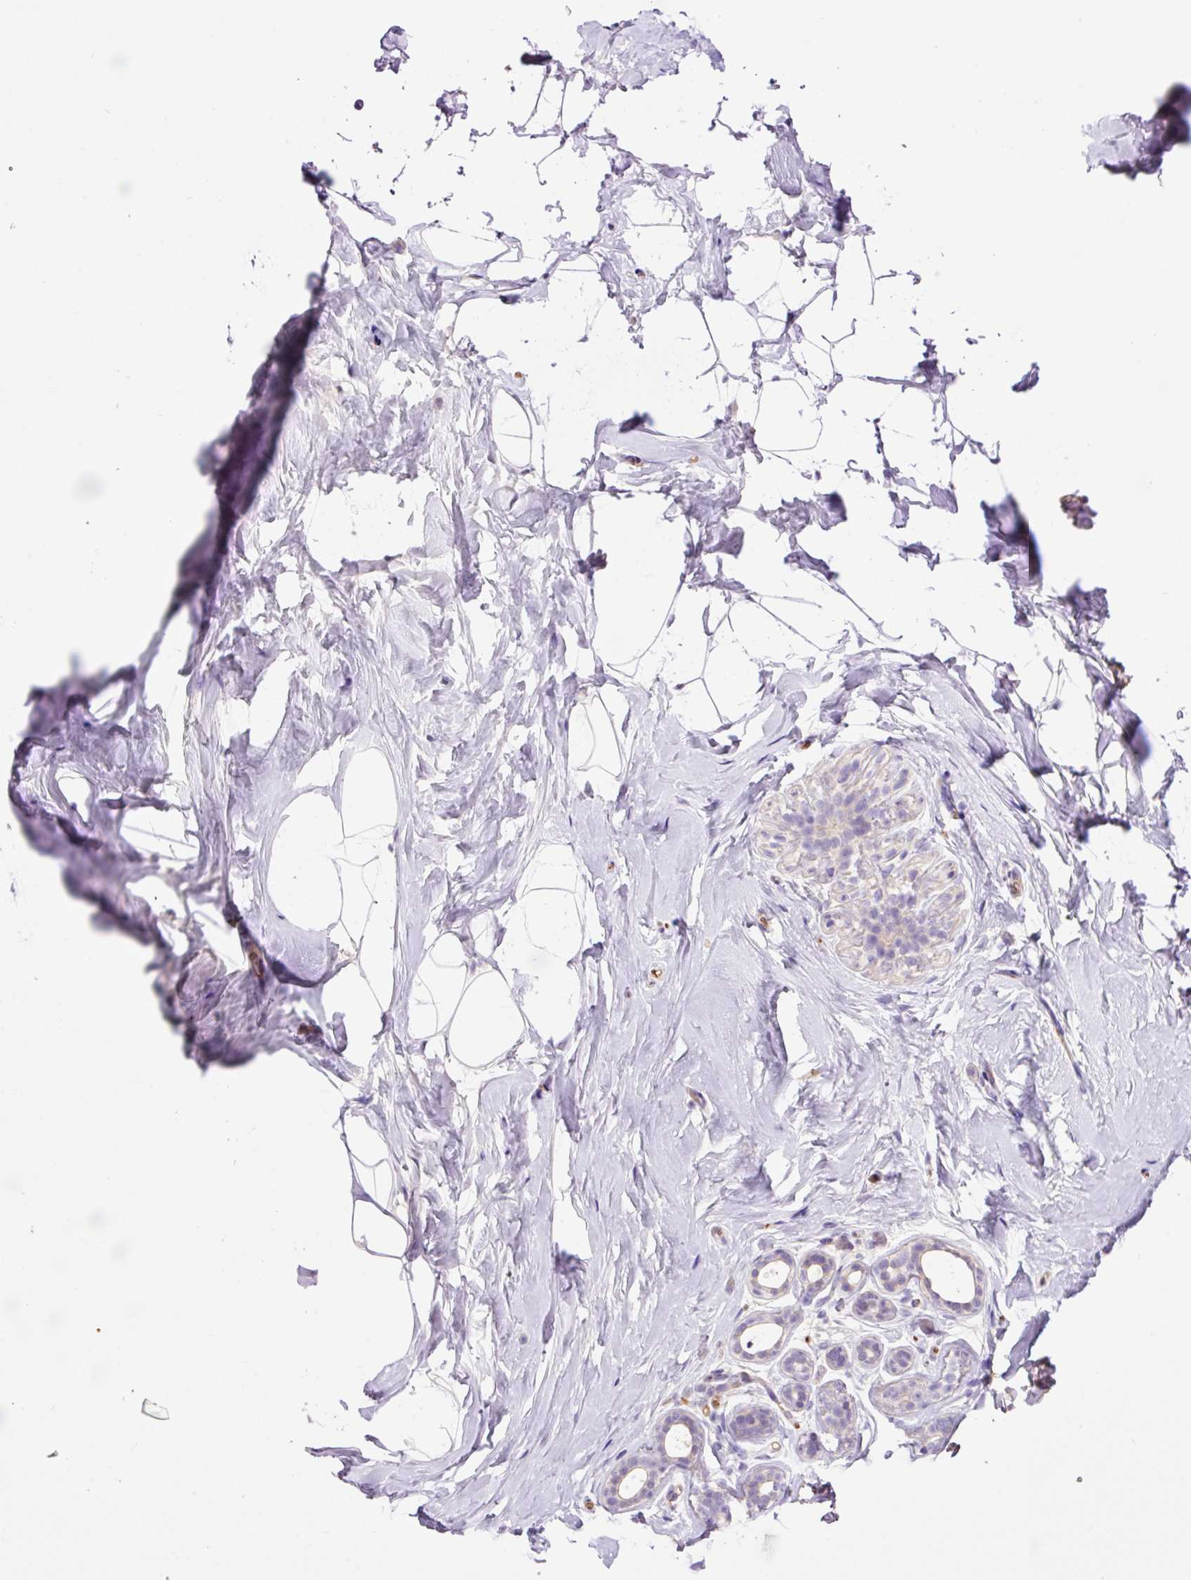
{"staining": {"intensity": "negative", "quantity": "none", "location": "none"}, "tissue": "breast", "cell_type": "Adipocytes", "image_type": "normal", "snomed": [{"axis": "morphology", "description": "Normal tissue, NOS"}, {"axis": "topography", "description": "Breast"}], "caption": "High power microscopy image of an IHC micrograph of benign breast, revealing no significant expression in adipocytes. The staining is performed using DAB (3,3'-diaminobenzidine) brown chromogen with nuclei counter-stained in using hematoxylin.", "gene": "TMEM235", "patient": {"sex": "female", "age": 32}}